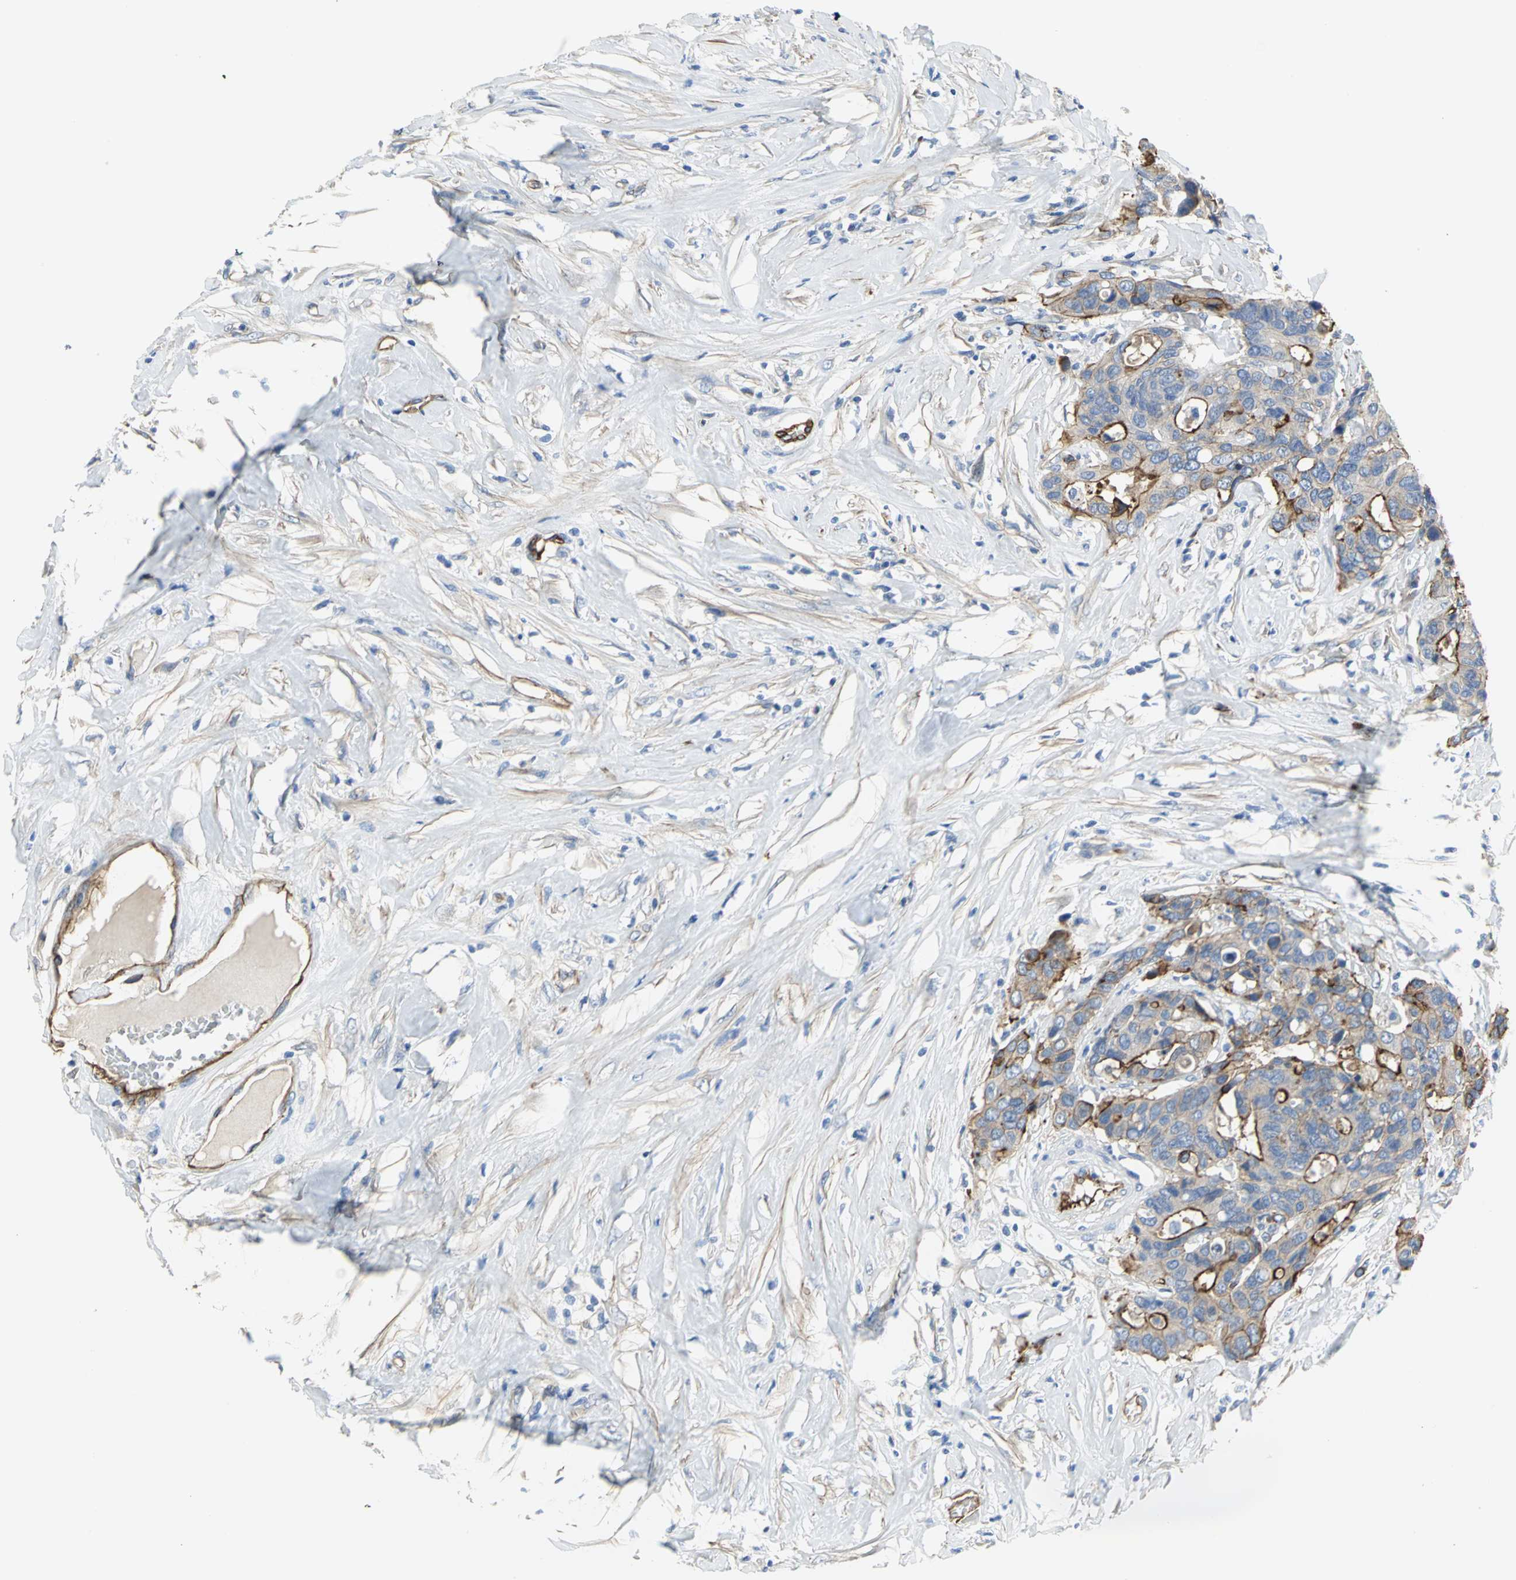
{"staining": {"intensity": "strong", "quantity": "25%-75%", "location": "cytoplasmic/membranous"}, "tissue": "colorectal cancer", "cell_type": "Tumor cells", "image_type": "cancer", "snomed": [{"axis": "morphology", "description": "Adenocarcinoma, NOS"}, {"axis": "topography", "description": "Rectum"}], "caption": "Protein staining of colorectal cancer (adenocarcinoma) tissue demonstrates strong cytoplasmic/membranous positivity in approximately 25%-75% of tumor cells.", "gene": "FLNB", "patient": {"sex": "male", "age": 55}}